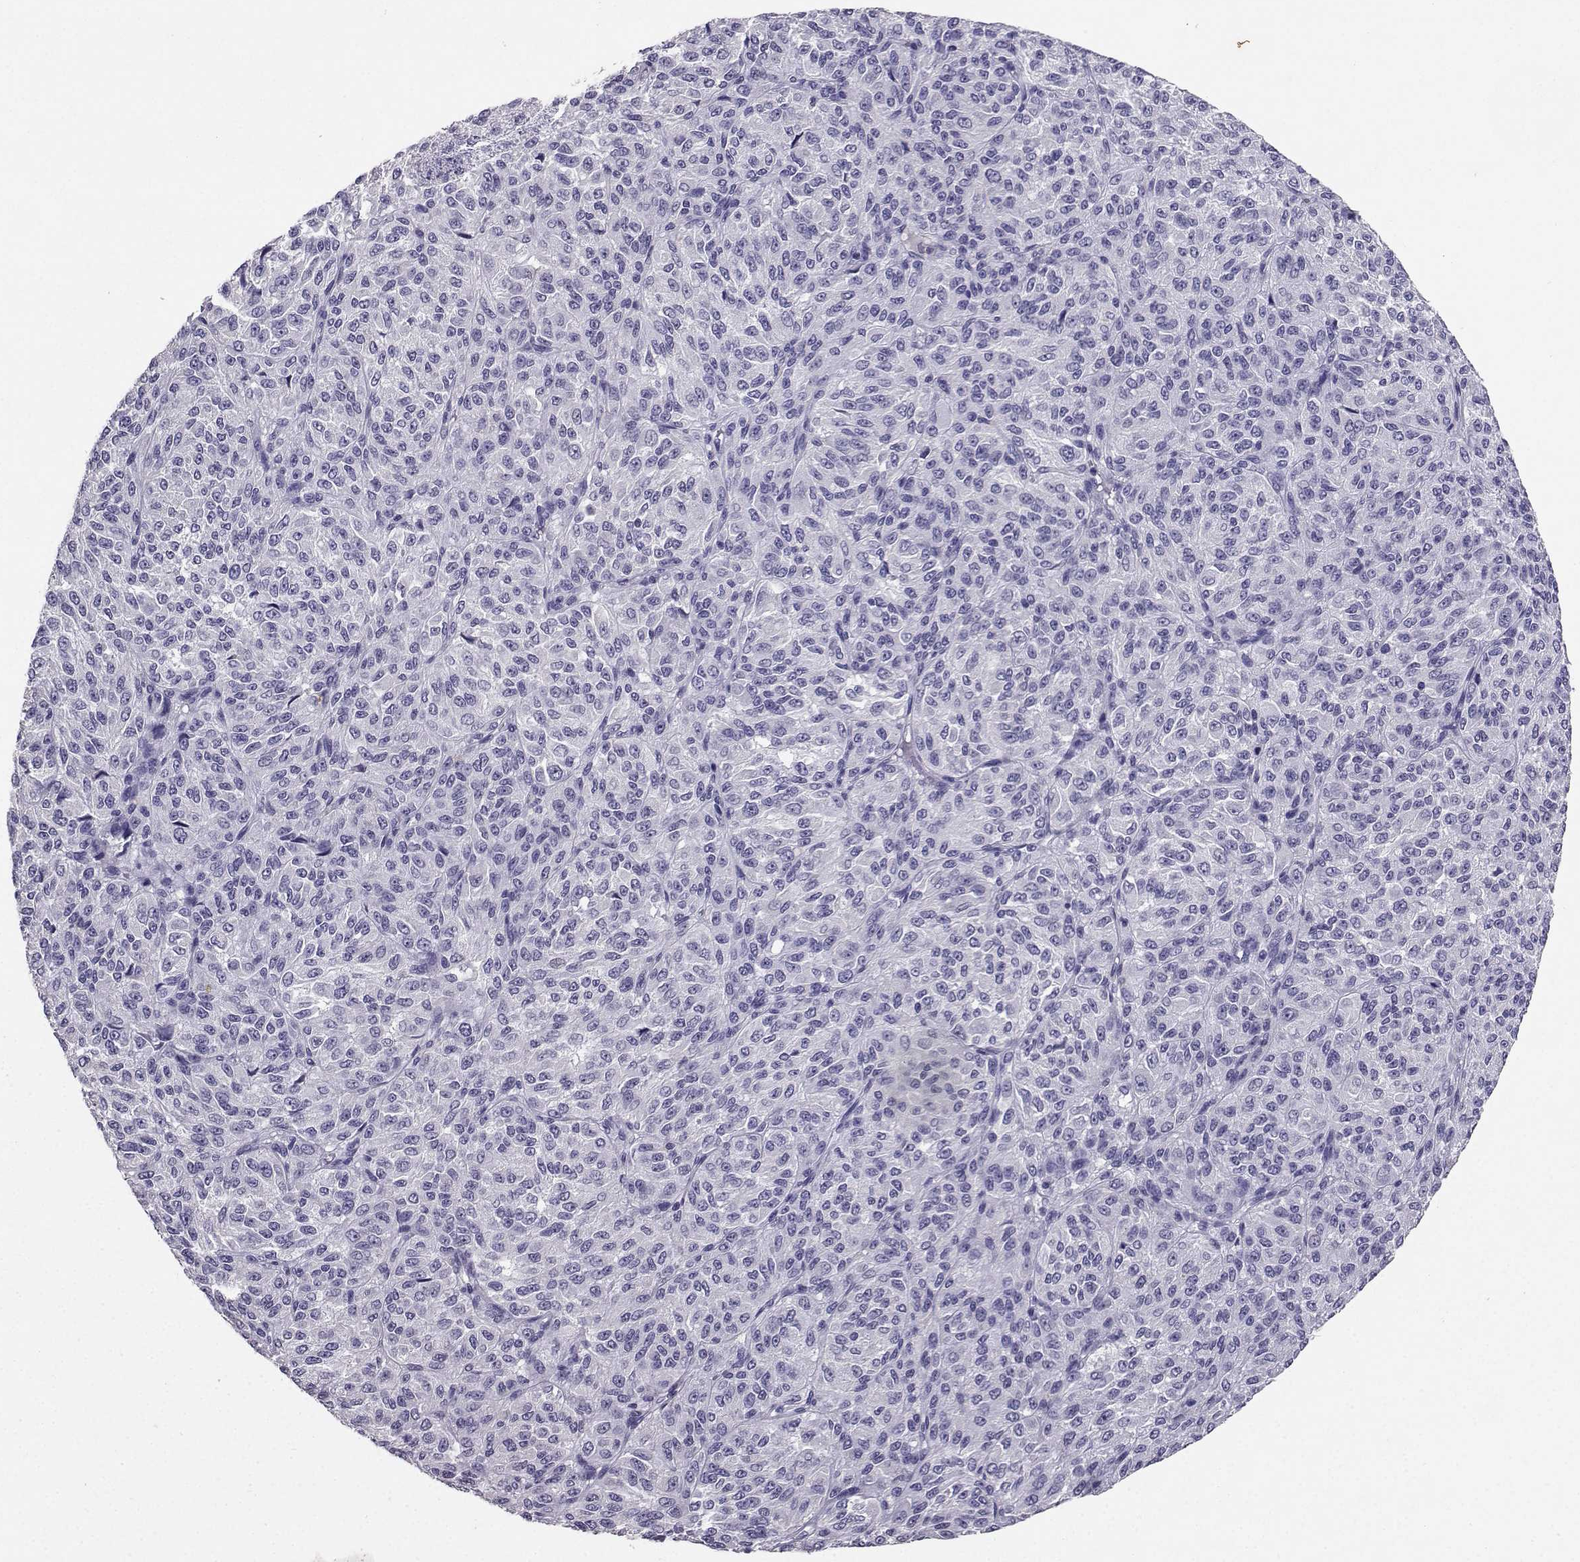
{"staining": {"intensity": "negative", "quantity": "none", "location": "none"}, "tissue": "melanoma", "cell_type": "Tumor cells", "image_type": "cancer", "snomed": [{"axis": "morphology", "description": "Malignant melanoma, Metastatic site"}, {"axis": "topography", "description": "Brain"}], "caption": "High magnification brightfield microscopy of malignant melanoma (metastatic site) stained with DAB (brown) and counterstained with hematoxylin (blue): tumor cells show no significant staining.", "gene": "SPAG11B", "patient": {"sex": "female", "age": 56}}